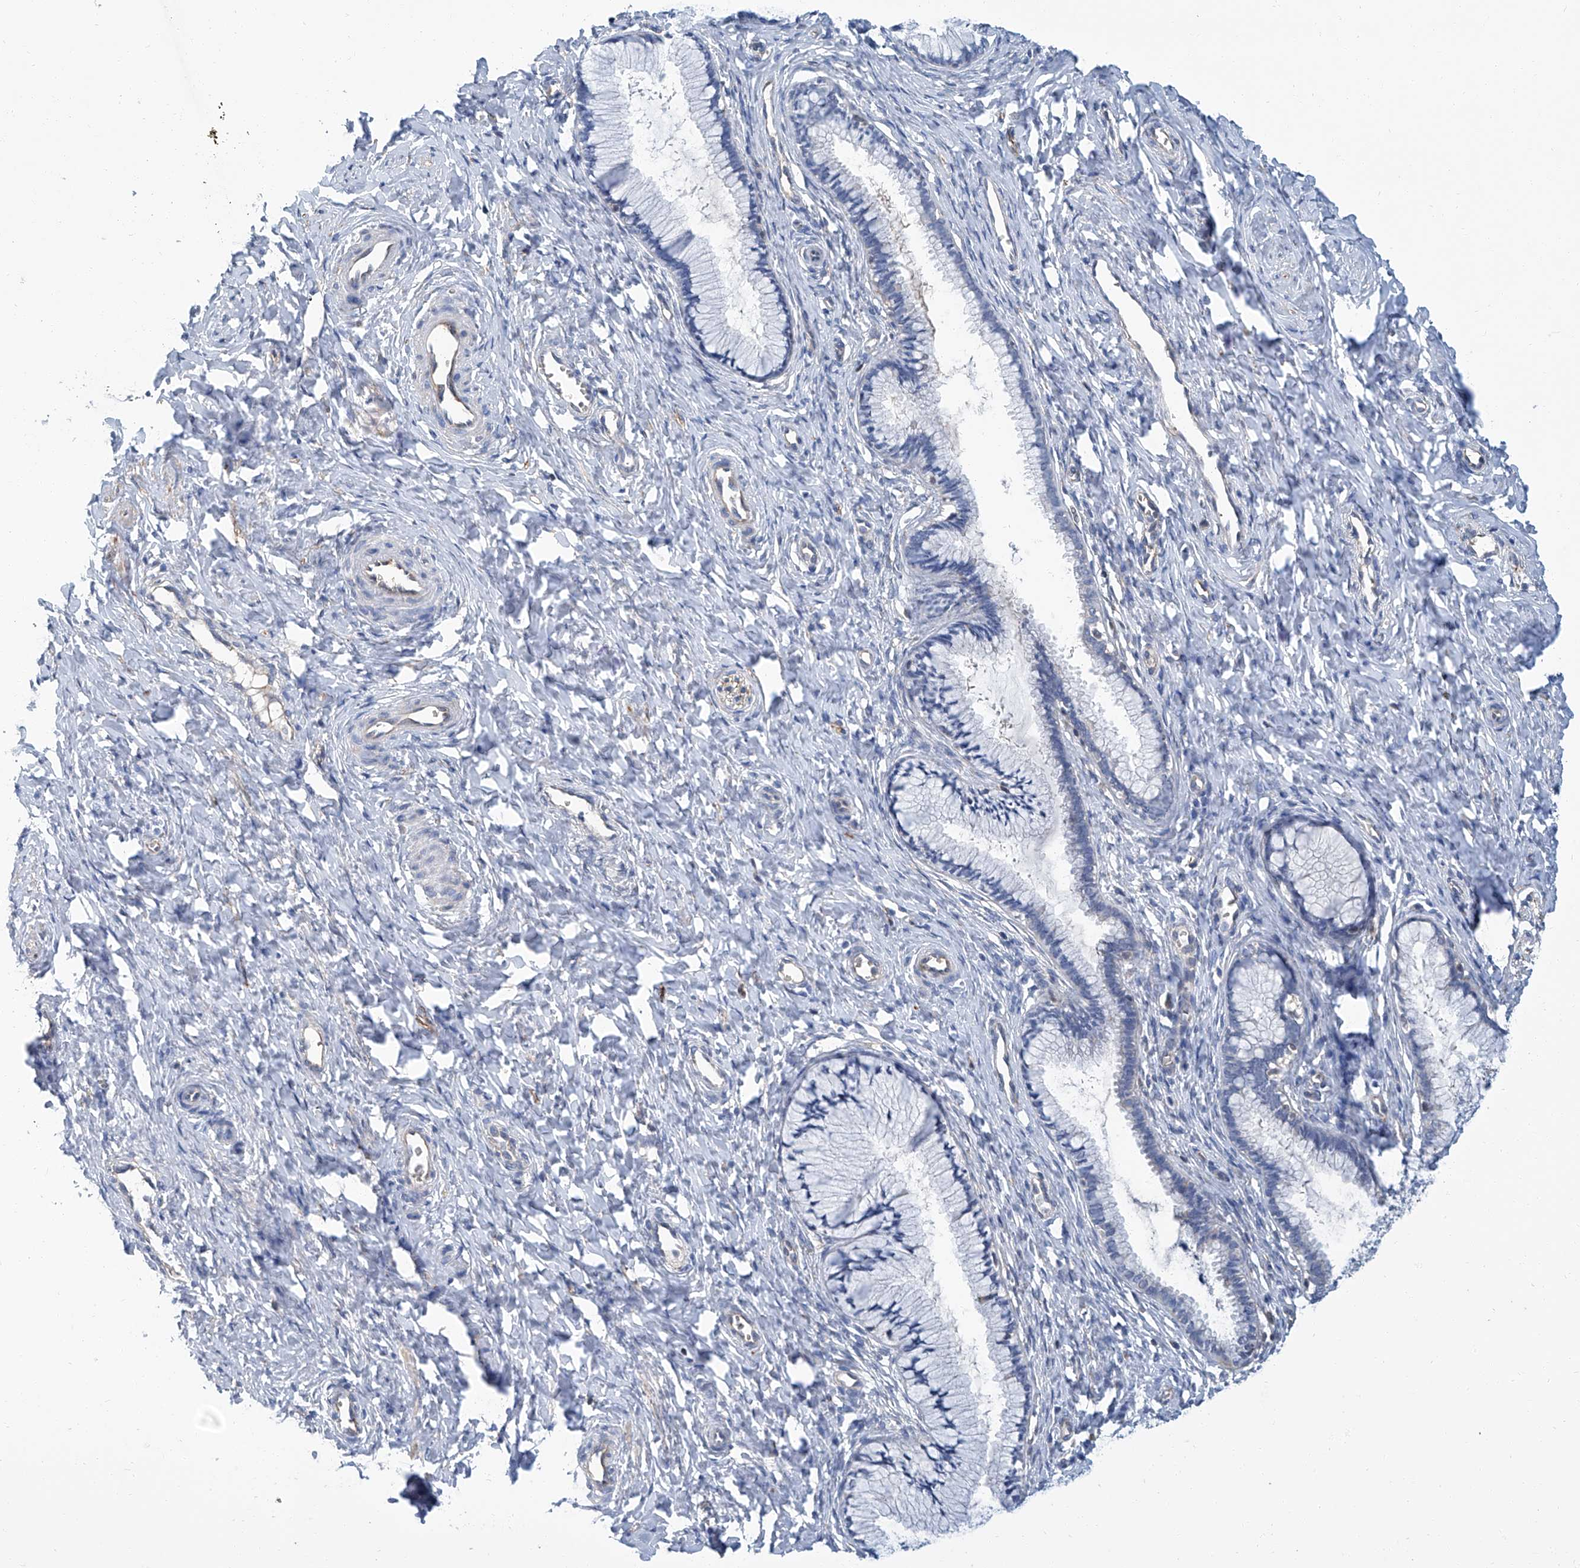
{"staining": {"intensity": "negative", "quantity": "none", "location": "none"}, "tissue": "cervix", "cell_type": "Glandular cells", "image_type": "normal", "snomed": [{"axis": "morphology", "description": "Normal tissue, NOS"}, {"axis": "topography", "description": "Cervix"}], "caption": "Glandular cells are negative for protein expression in unremarkable human cervix. (DAB immunohistochemistry (IHC), high magnification).", "gene": "PSMB10", "patient": {"sex": "female", "age": 27}}